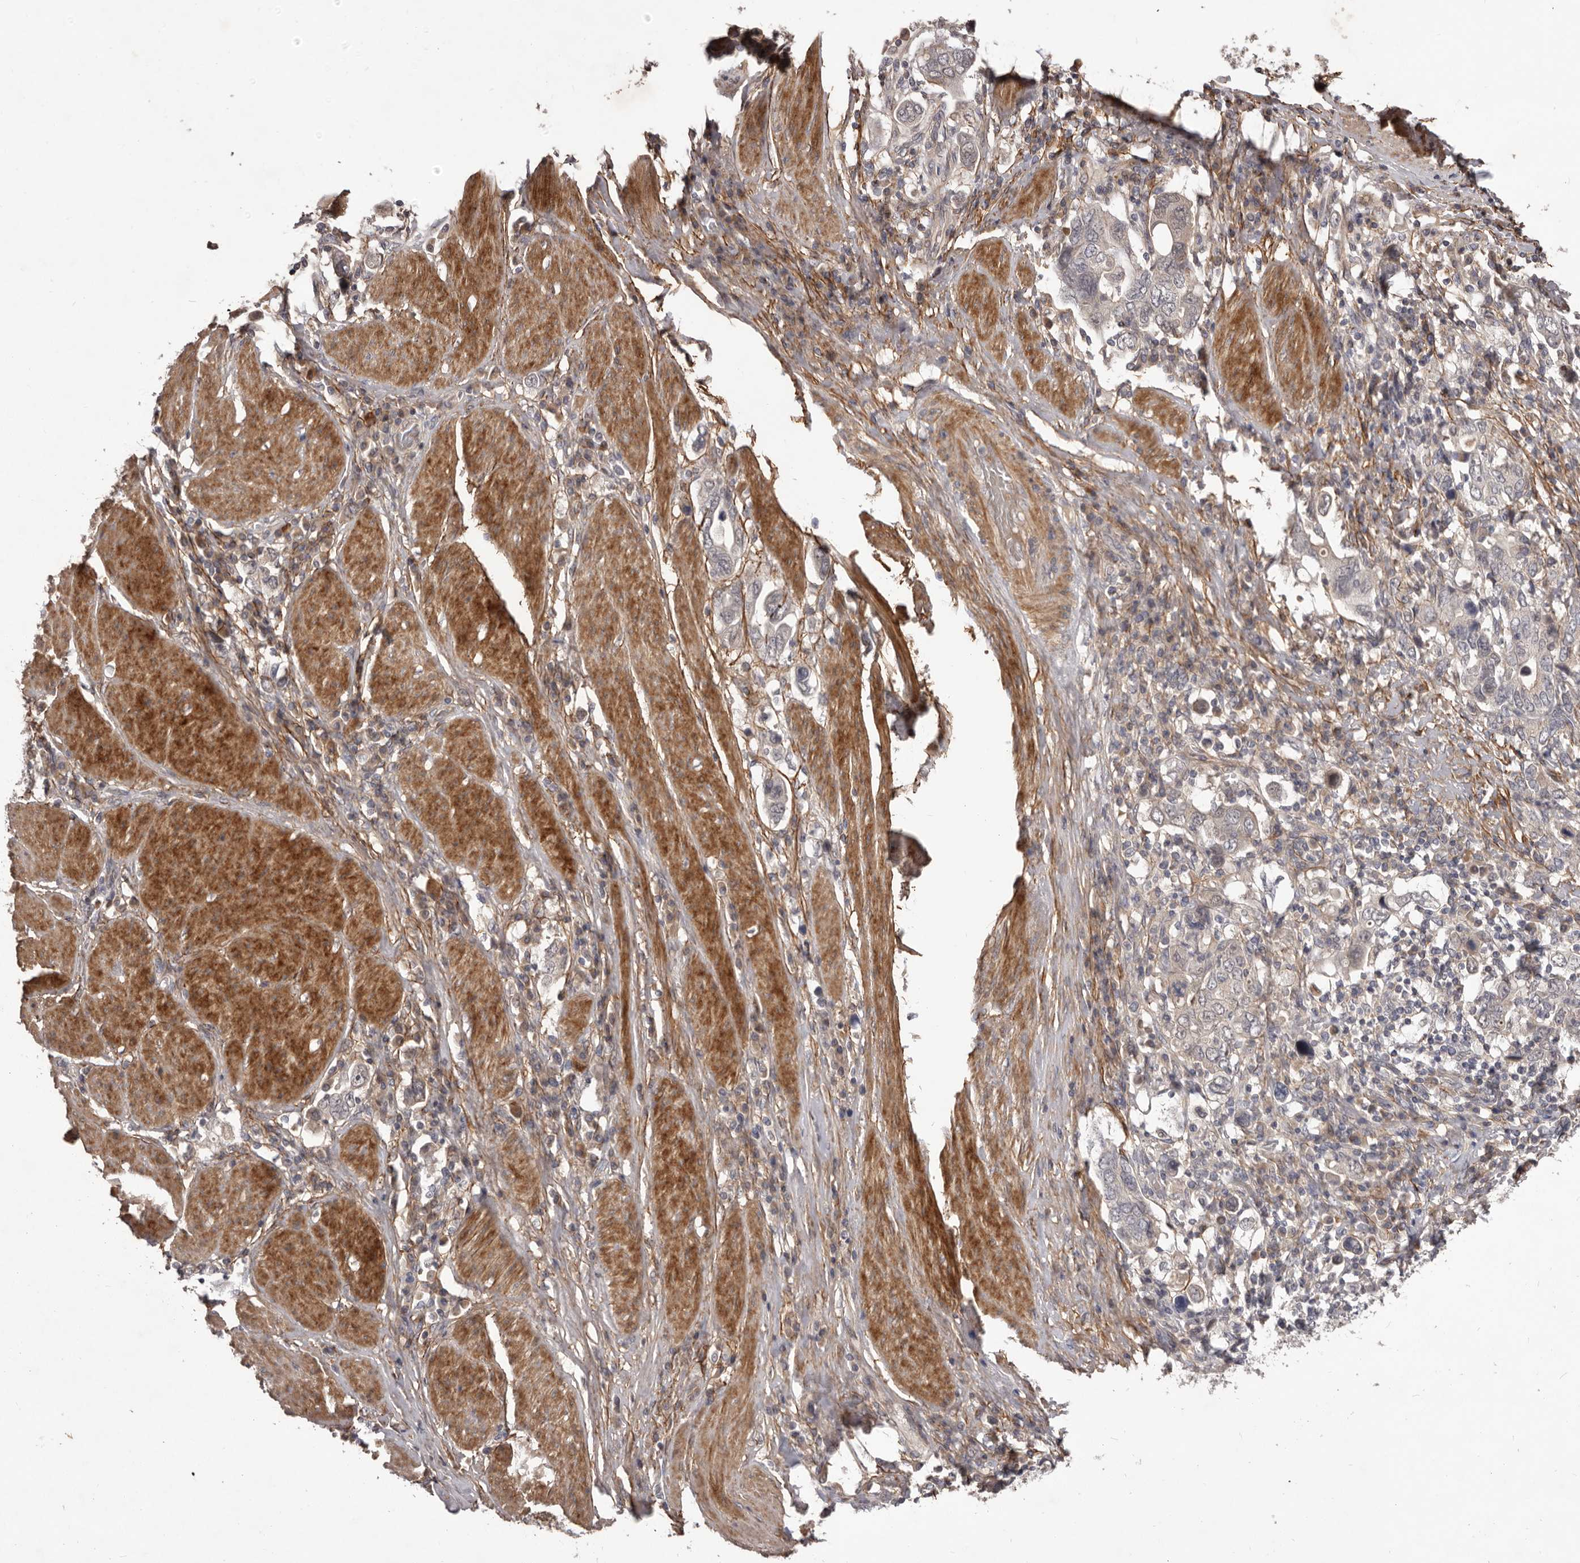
{"staining": {"intensity": "negative", "quantity": "none", "location": "none"}, "tissue": "stomach cancer", "cell_type": "Tumor cells", "image_type": "cancer", "snomed": [{"axis": "morphology", "description": "Adenocarcinoma, NOS"}, {"axis": "topography", "description": "Stomach, upper"}], "caption": "There is no significant positivity in tumor cells of adenocarcinoma (stomach).", "gene": "HBS1L", "patient": {"sex": "male", "age": 62}}